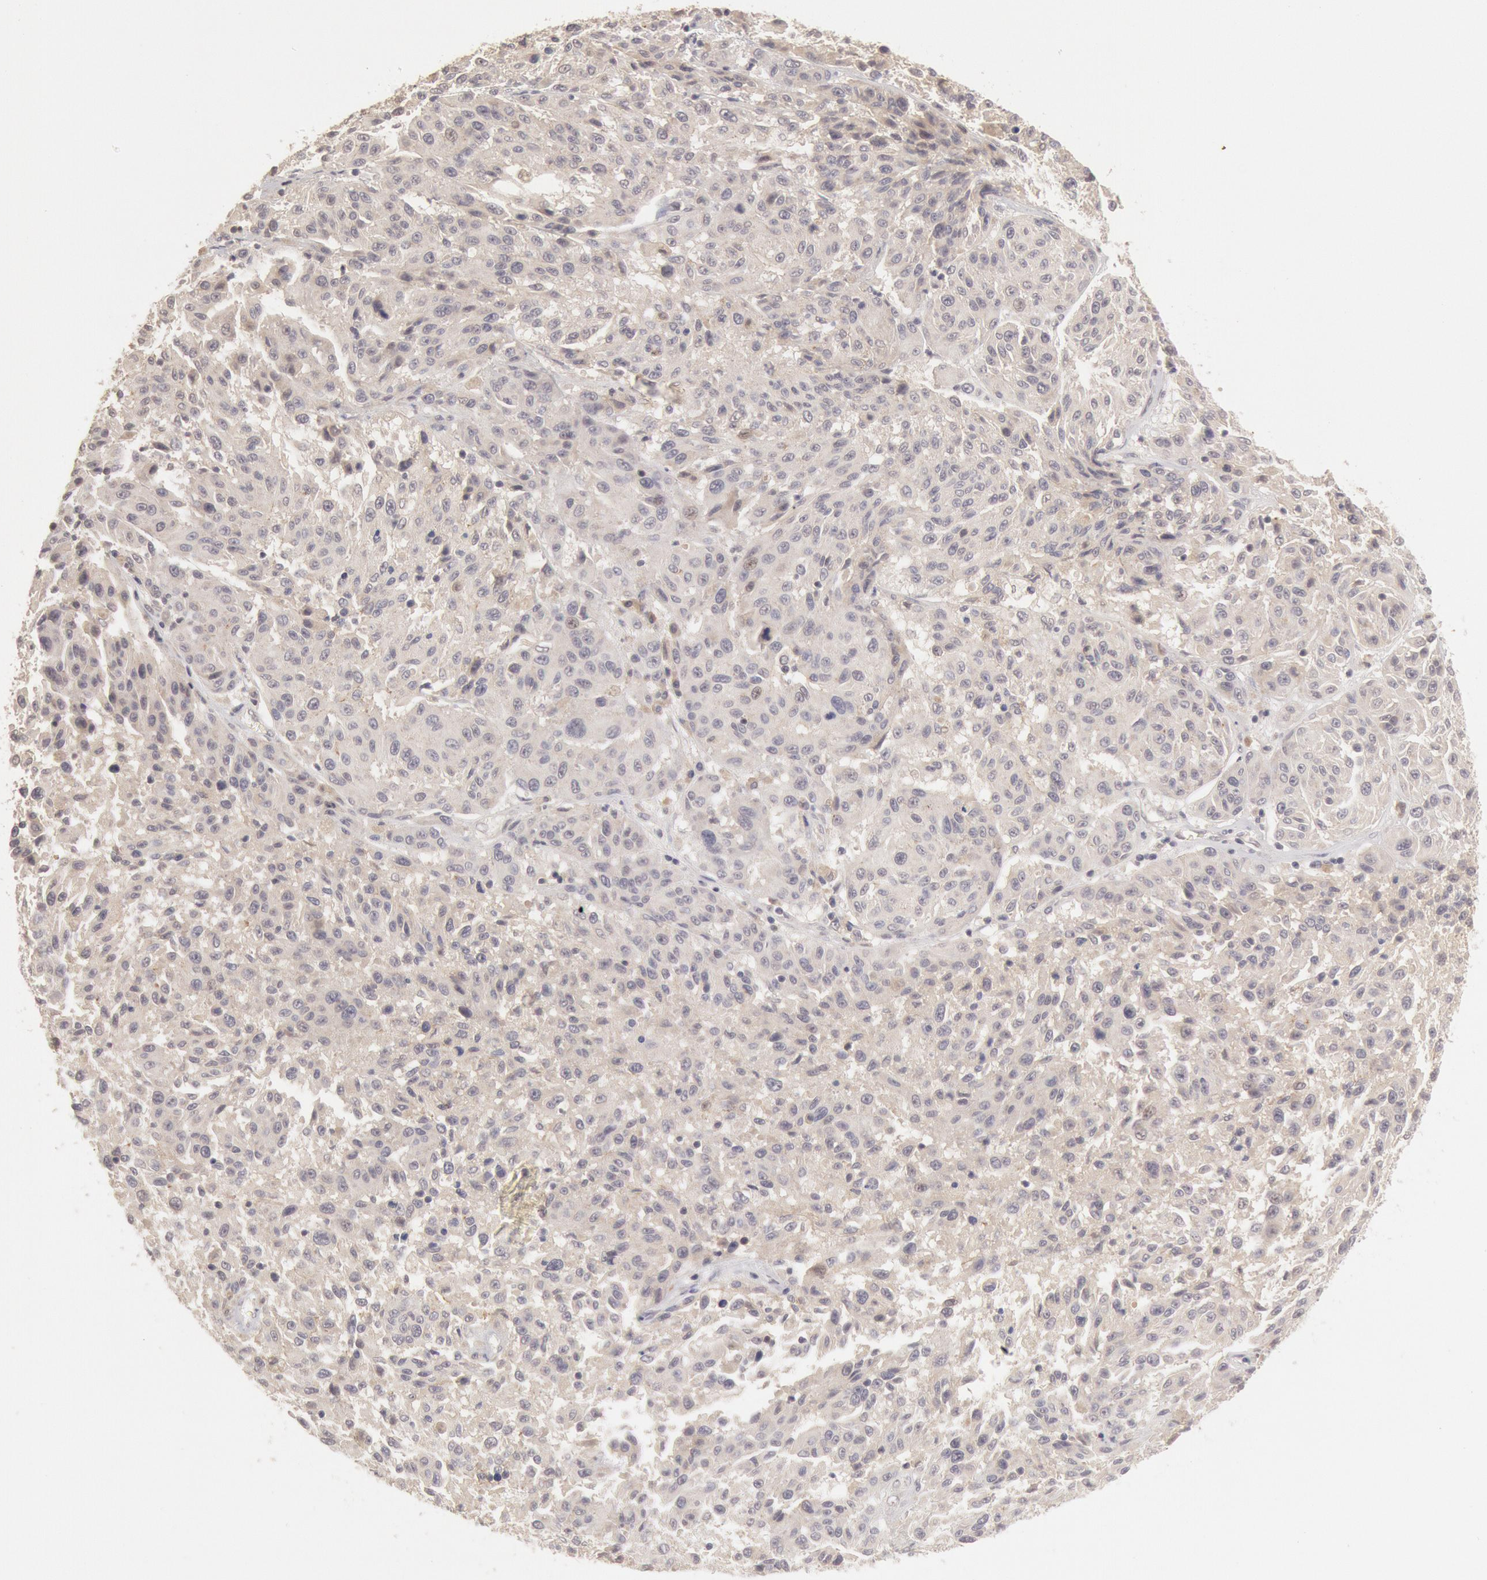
{"staining": {"intensity": "negative", "quantity": "none", "location": "none"}, "tissue": "melanoma", "cell_type": "Tumor cells", "image_type": "cancer", "snomed": [{"axis": "morphology", "description": "Malignant melanoma, NOS"}, {"axis": "topography", "description": "Skin"}], "caption": "A histopathology image of malignant melanoma stained for a protein exhibits no brown staining in tumor cells.", "gene": "ZFP36L1", "patient": {"sex": "female", "age": 77}}